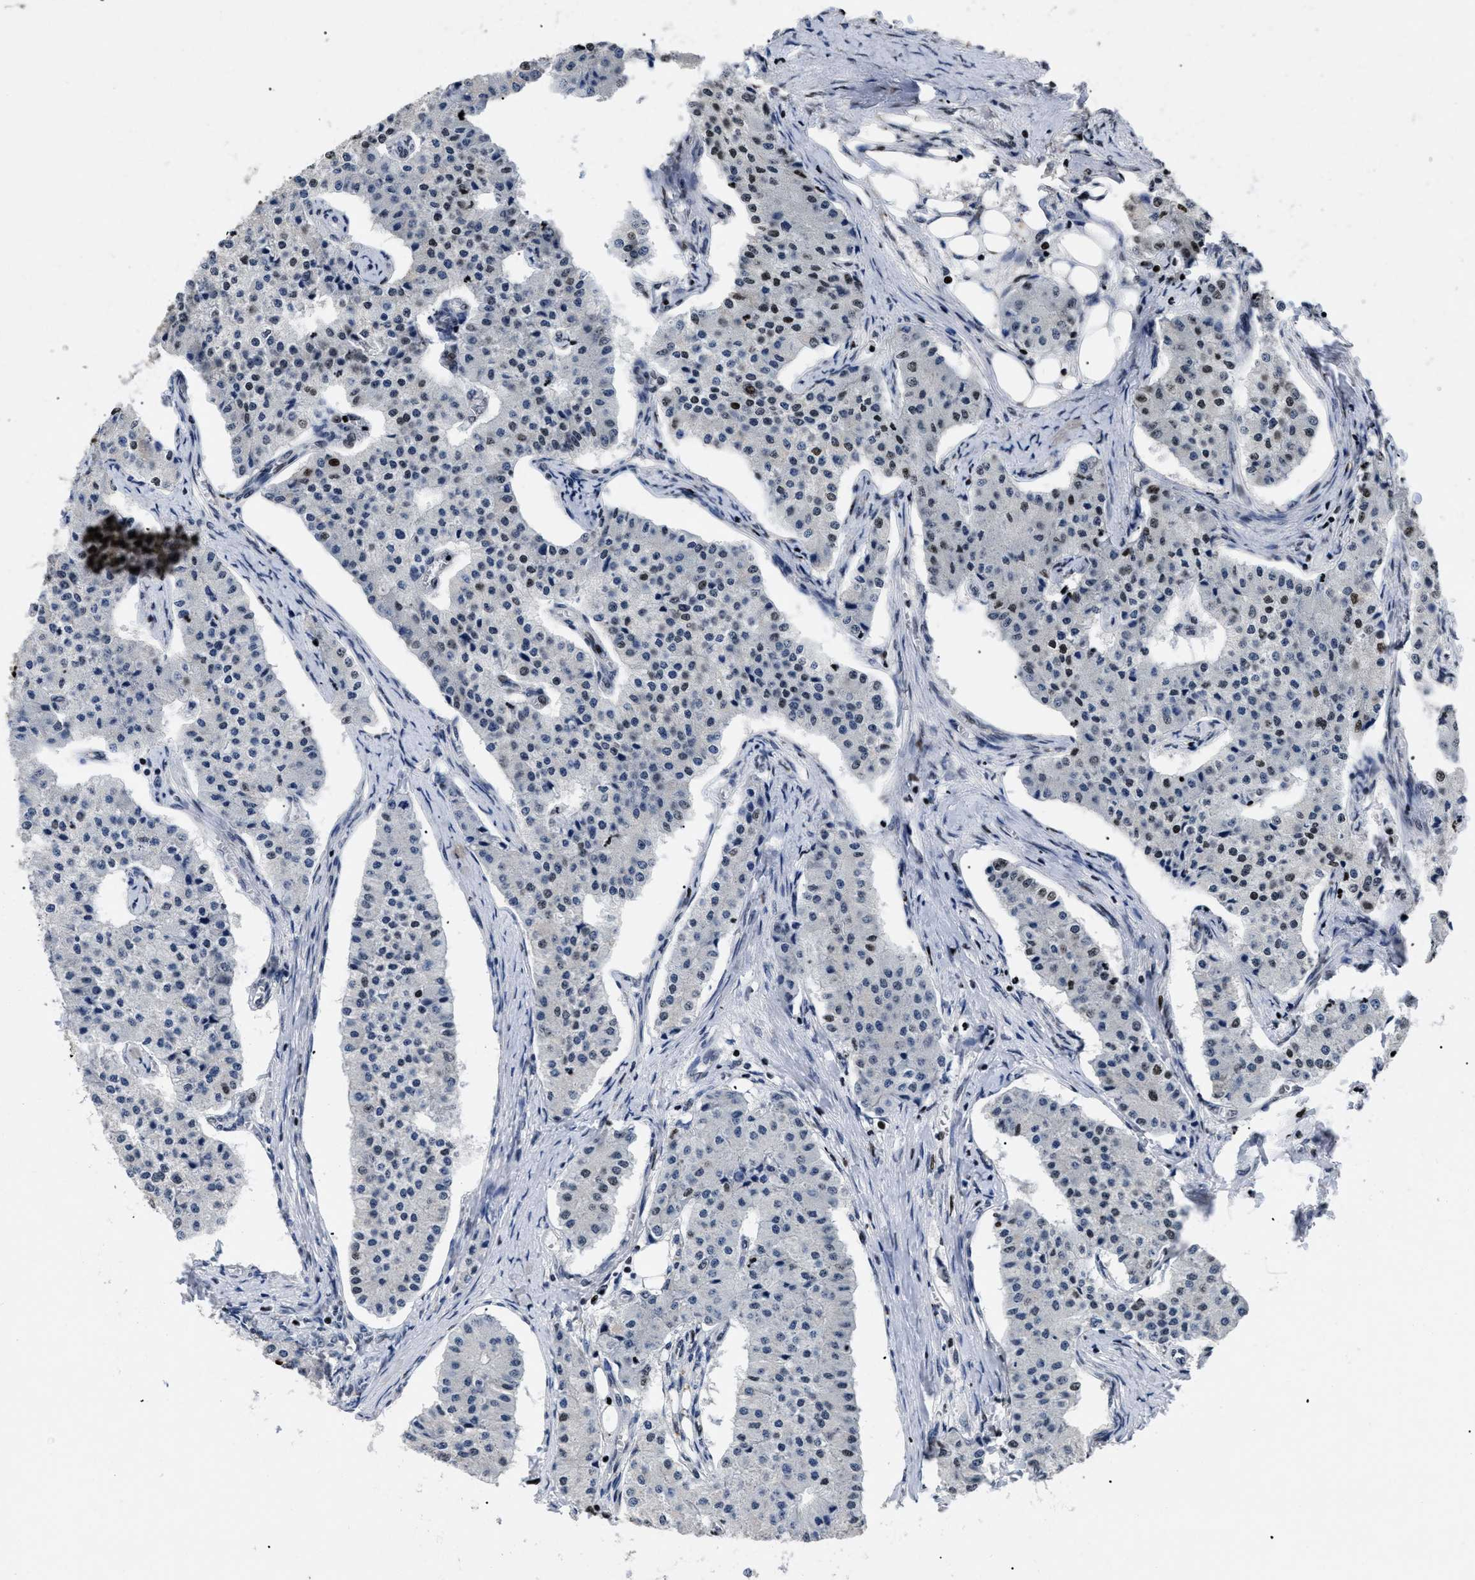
{"staining": {"intensity": "moderate", "quantity": "<25%", "location": "nuclear"}, "tissue": "carcinoid", "cell_type": "Tumor cells", "image_type": "cancer", "snomed": [{"axis": "morphology", "description": "Carcinoid, malignant, NOS"}, {"axis": "topography", "description": "Colon"}], "caption": "Immunohistochemistry (IHC) of human malignant carcinoid reveals low levels of moderate nuclear staining in approximately <25% of tumor cells. The staining is performed using DAB brown chromogen to label protein expression. The nuclei are counter-stained blue using hematoxylin.", "gene": "CALHM3", "patient": {"sex": "female", "age": 52}}